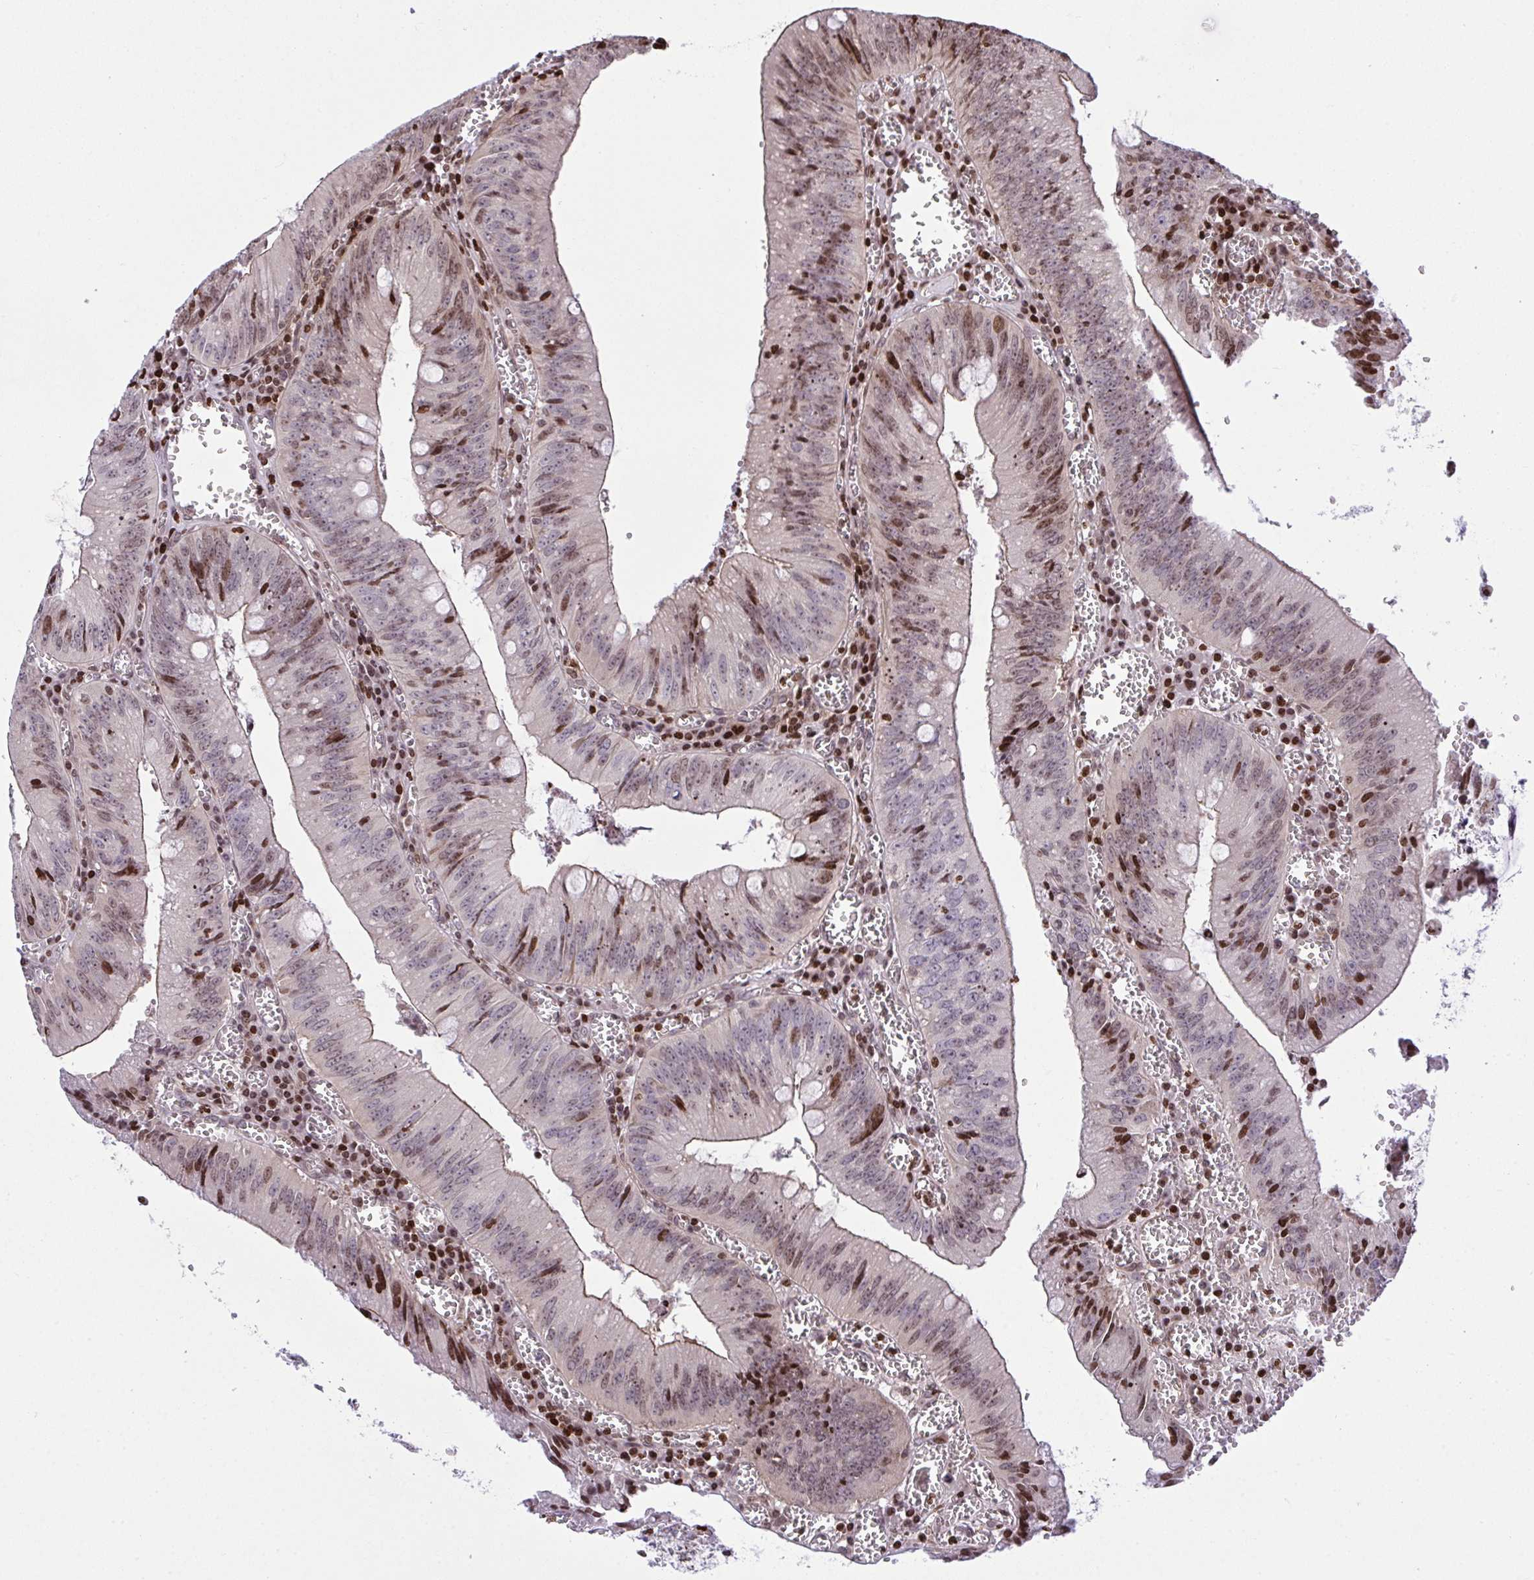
{"staining": {"intensity": "moderate", "quantity": "25%-75%", "location": "nuclear"}, "tissue": "colorectal cancer", "cell_type": "Tumor cells", "image_type": "cancer", "snomed": [{"axis": "morphology", "description": "Adenocarcinoma, NOS"}, {"axis": "topography", "description": "Rectum"}], "caption": "Colorectal adenocarcinoma stained with DAB (3,3'-diaminobenzidine) immunohistochemistry (IHC) exhibits medium levels of moderate nuclear staining in approximately 25%-75% of tumor cells. The staining was performed using DAB (3,3'-diaminobenzidine) to visualize the protein expression in brown, while the nuclei were stained in blue with hematoxylin (Magnification: 20x).", "gene": "RAPGEF5", "patient": {"sex": "female", "age": 81}}